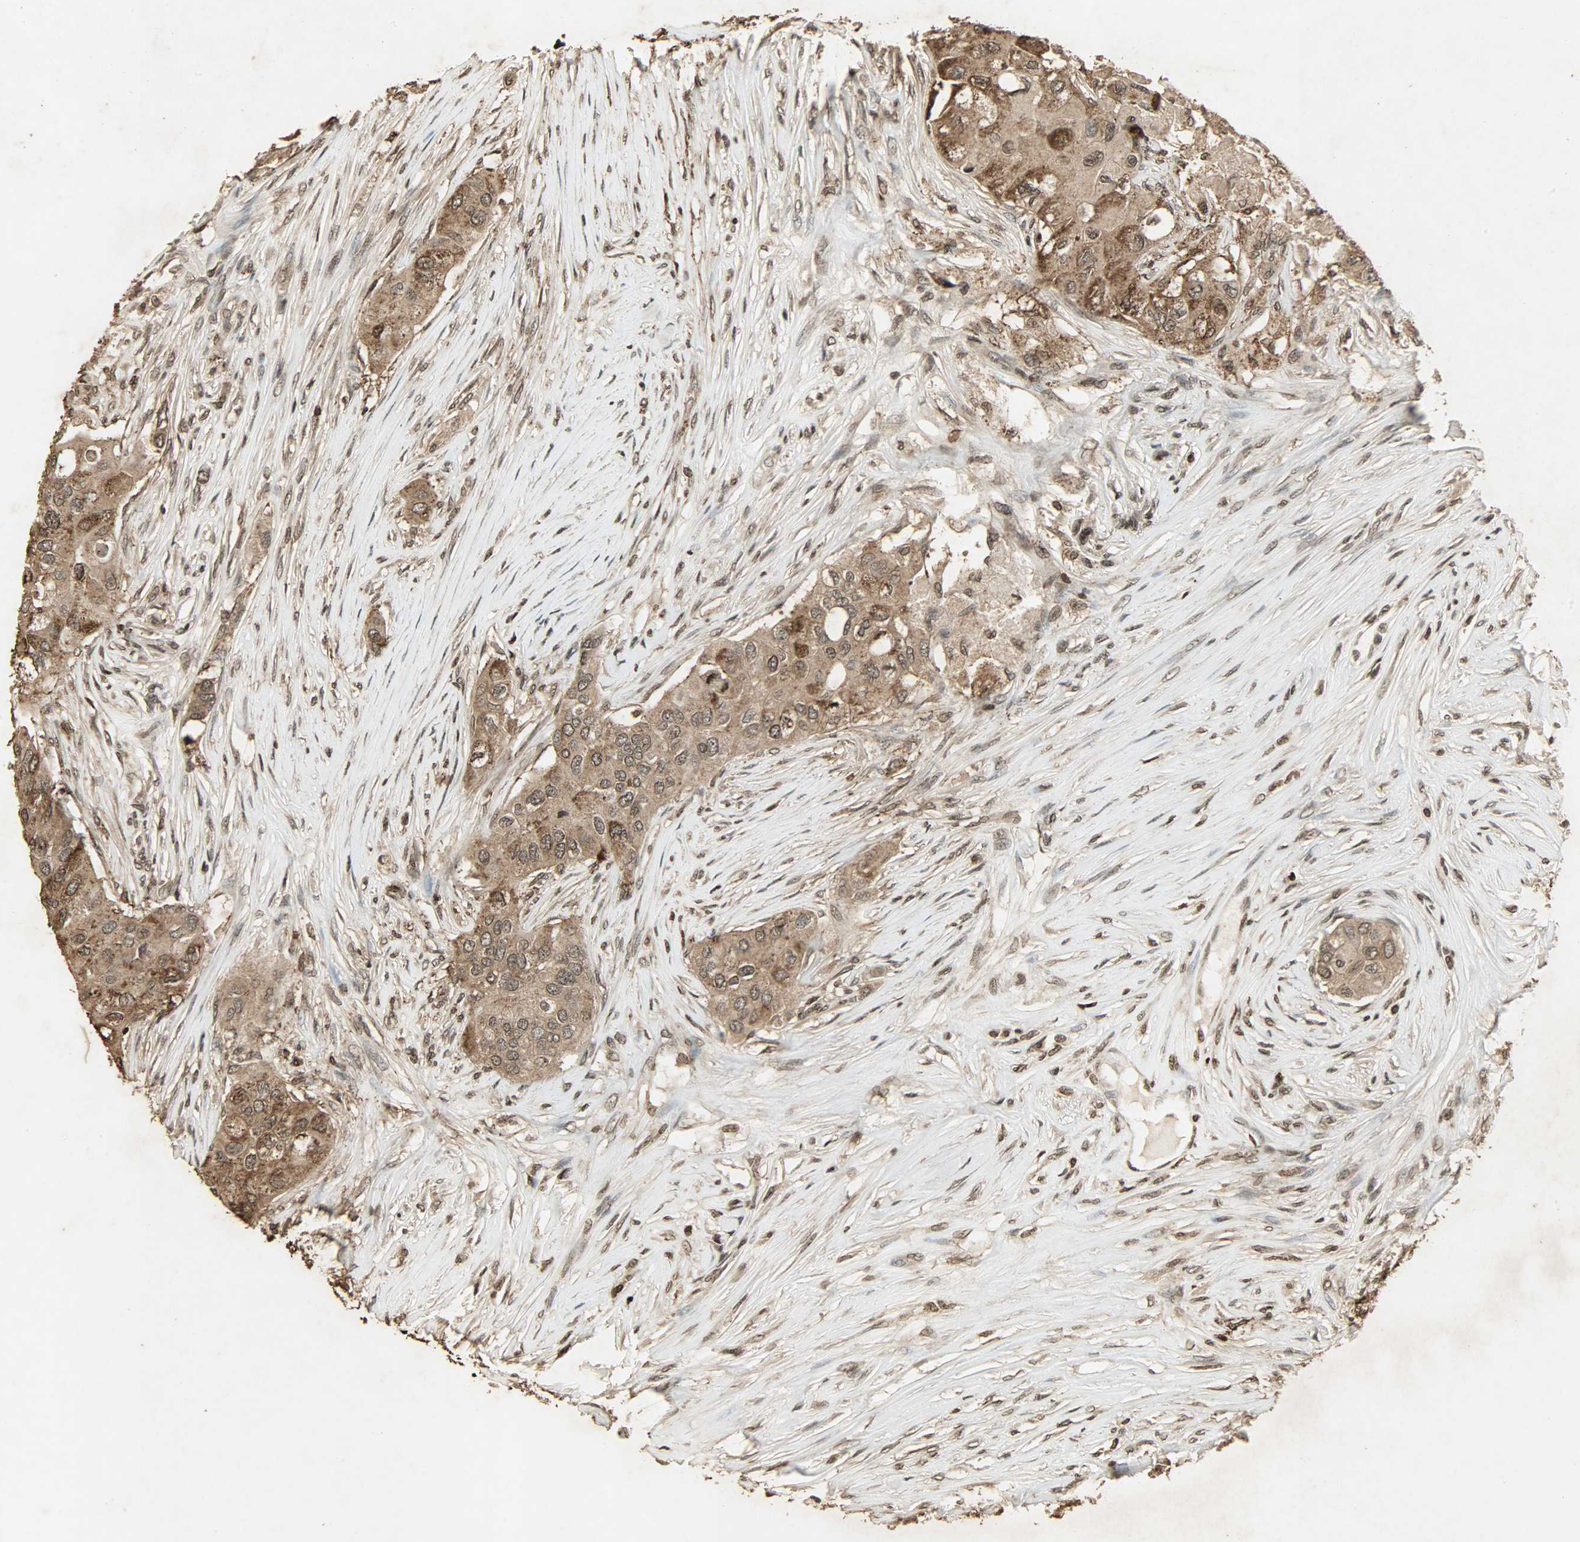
{"staining": {"intensity": "moderate", "quantity": ">75%", "location": "cytoplasmic/membranous,nuclear"}, "tissue": "breast cancer", "cell_type": "Tumor cells", "image_type": "cancer", "snomed": [{"axis": "morphology", "description": "Normal tissue, NOS"}, {"axis": "morphology", "description": "Duct carcinoma"}, {"axis": "topography", "description": "Breast"}], "caption": "Breast intraductal carcinoma stained for a protein exhibits moderate cytoplasmic/membranous and nuclear positivity in tumor cells.", "gene": "PPP3R1", "patient": {"sex": "female", "age": 49}}